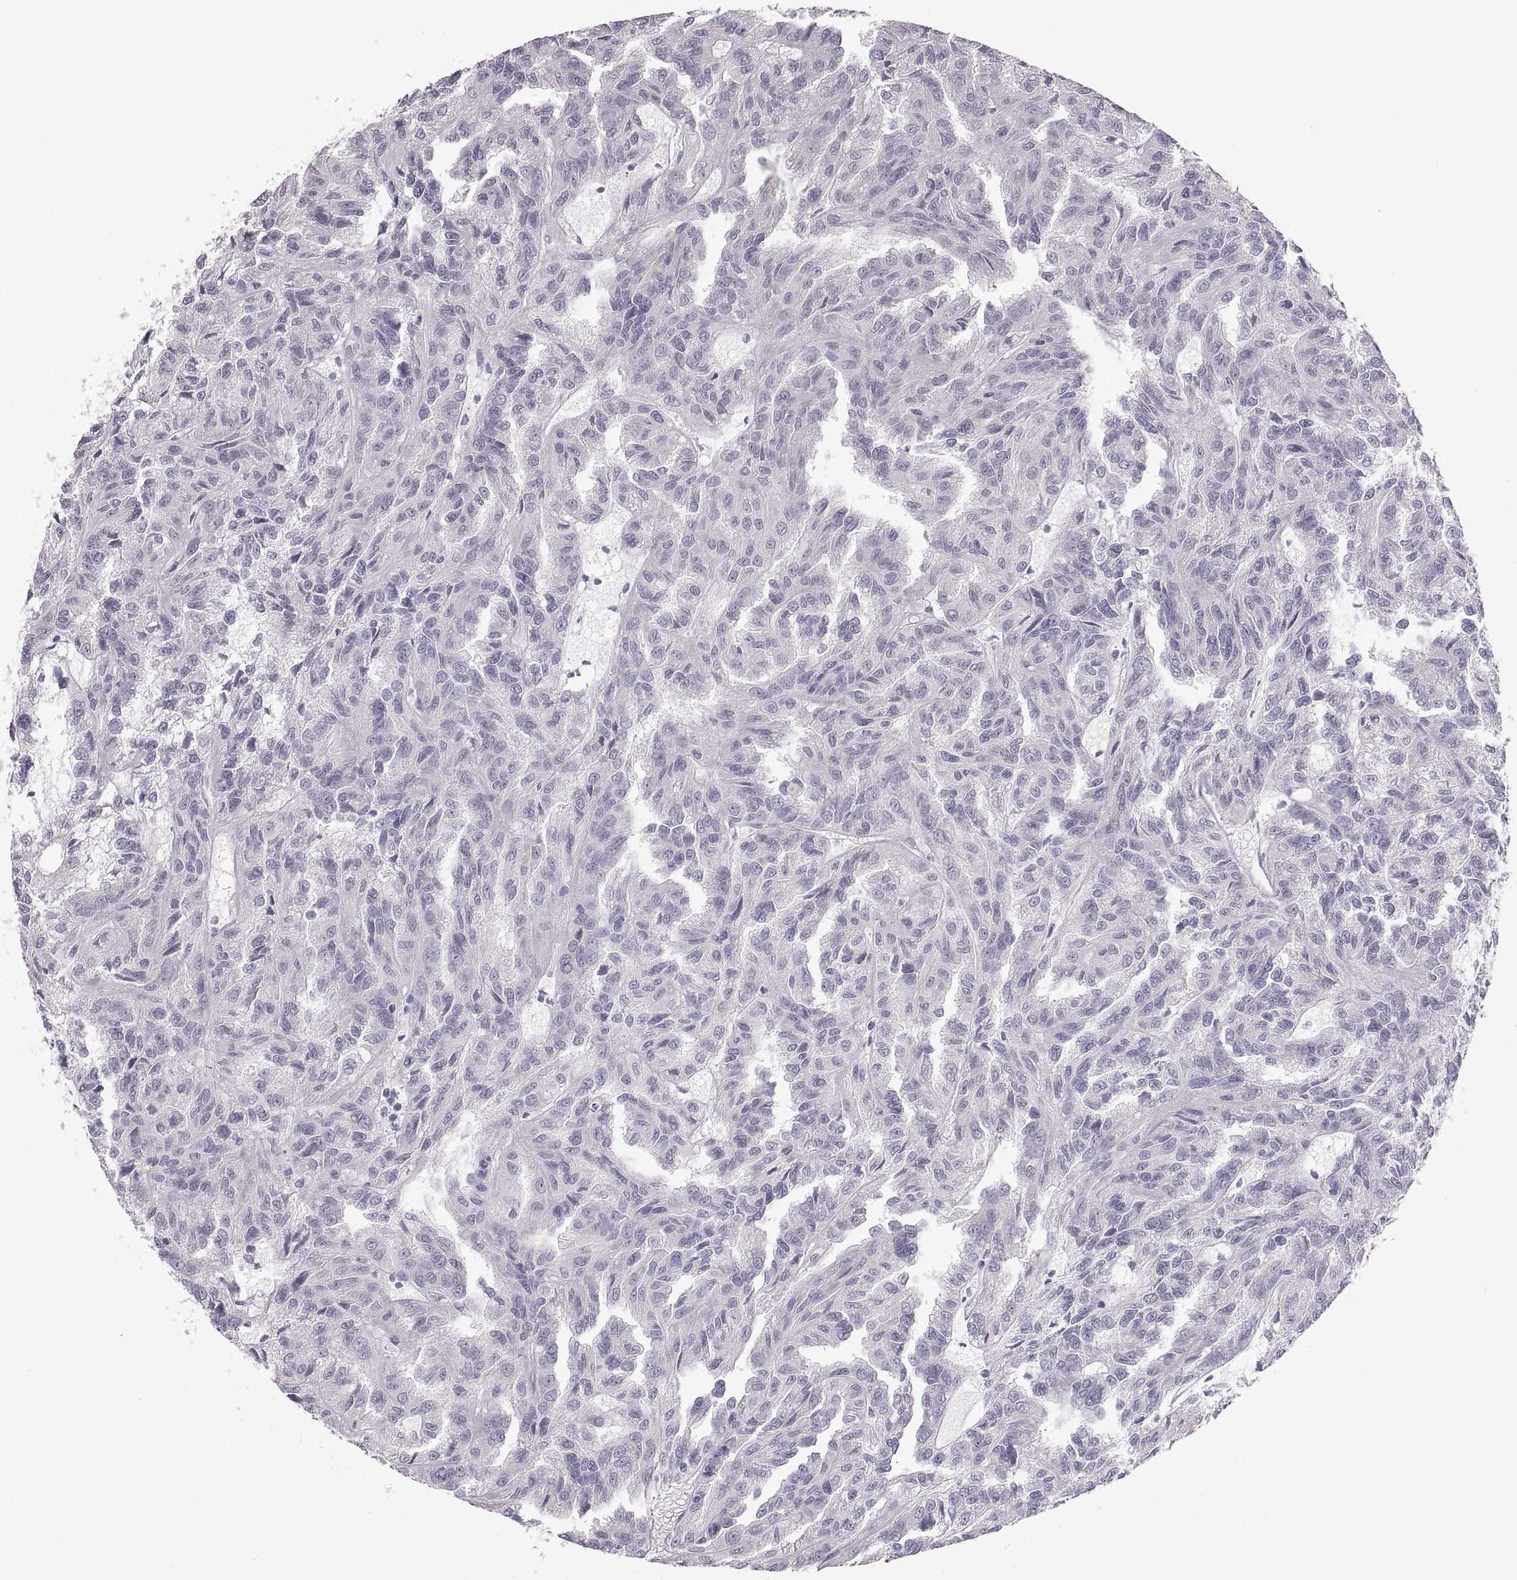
{"staining": {"intensity": "negative", "quantity": "none", "location": "none"}, "tissue": "renal cancer", "cell_type": "Tumor cells", "image_type": "cancer", "snomed": [{"axis": "morphology", "description": "Adenocarcinoma, NOS"}, {"axis": "topography", "description": "Kidney"}], "caption": "IHC histopathology image of renal cancer (adenocarcinoma) stained for a protein (brown), which reveals no positivity in tumor cells.", "gene": "COL9A3", "patient": {"sex": "male", "age": 79}}